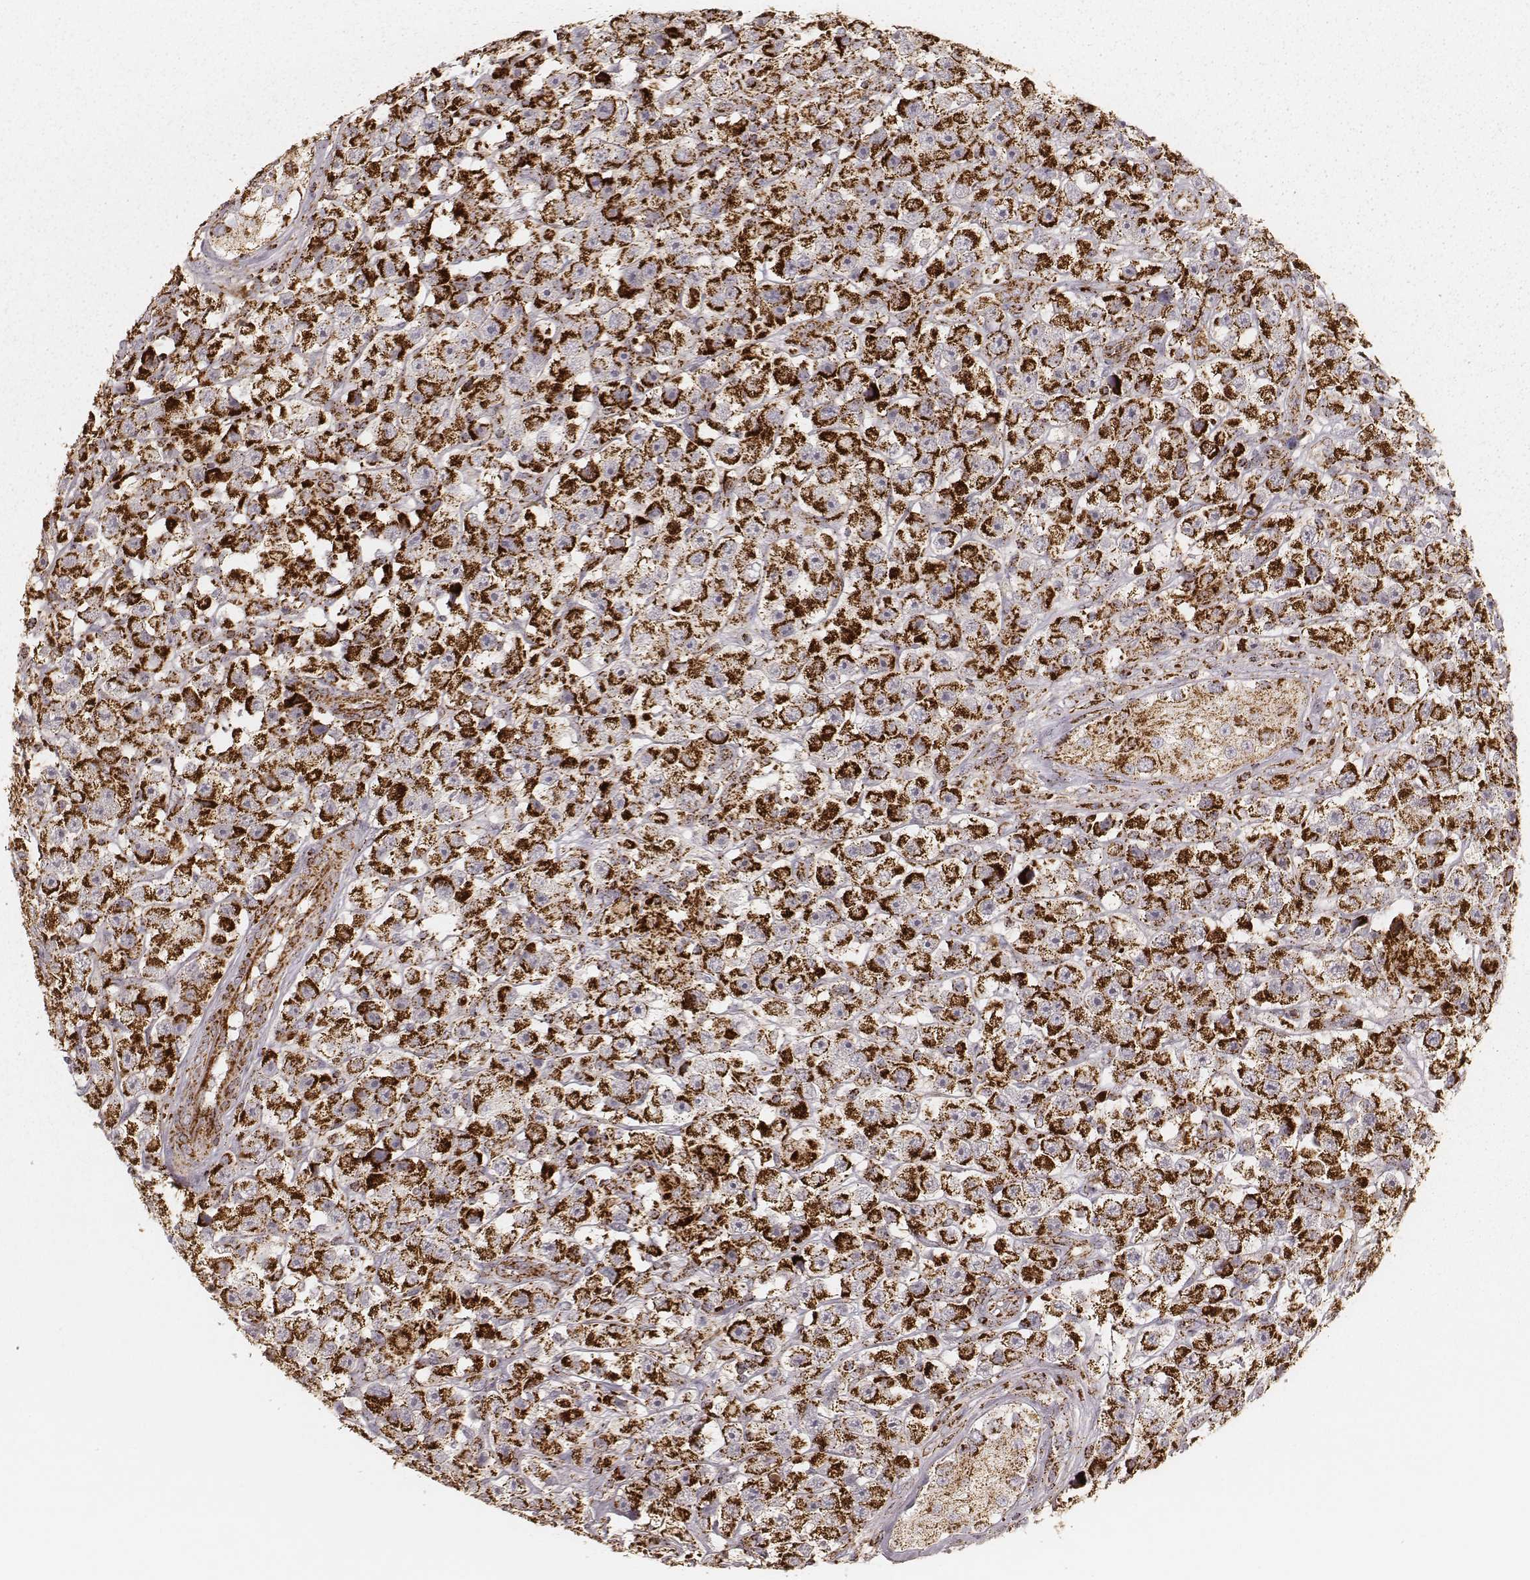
{"staining": {"intensity": "strong", "quantity": ">75%", "location": "cytoplasmic/membranous"}, "tissue": "testis cancer", "cell_type": "Tumor cells", "image_type": "cancer", "snomed": [{"axis": "morphology", "description": "Seminoma, NOS"}, {"axis": "topography", "description": "Testis"}], "caption": "Protein expression by immunohistochemistry (IHC) demonstrates strong cytoplasmic/membranous expression in approximately >75% of tumor cells in testis cancer.", "gene": "CS", "patient": {"sex": "male", "age": 45}}